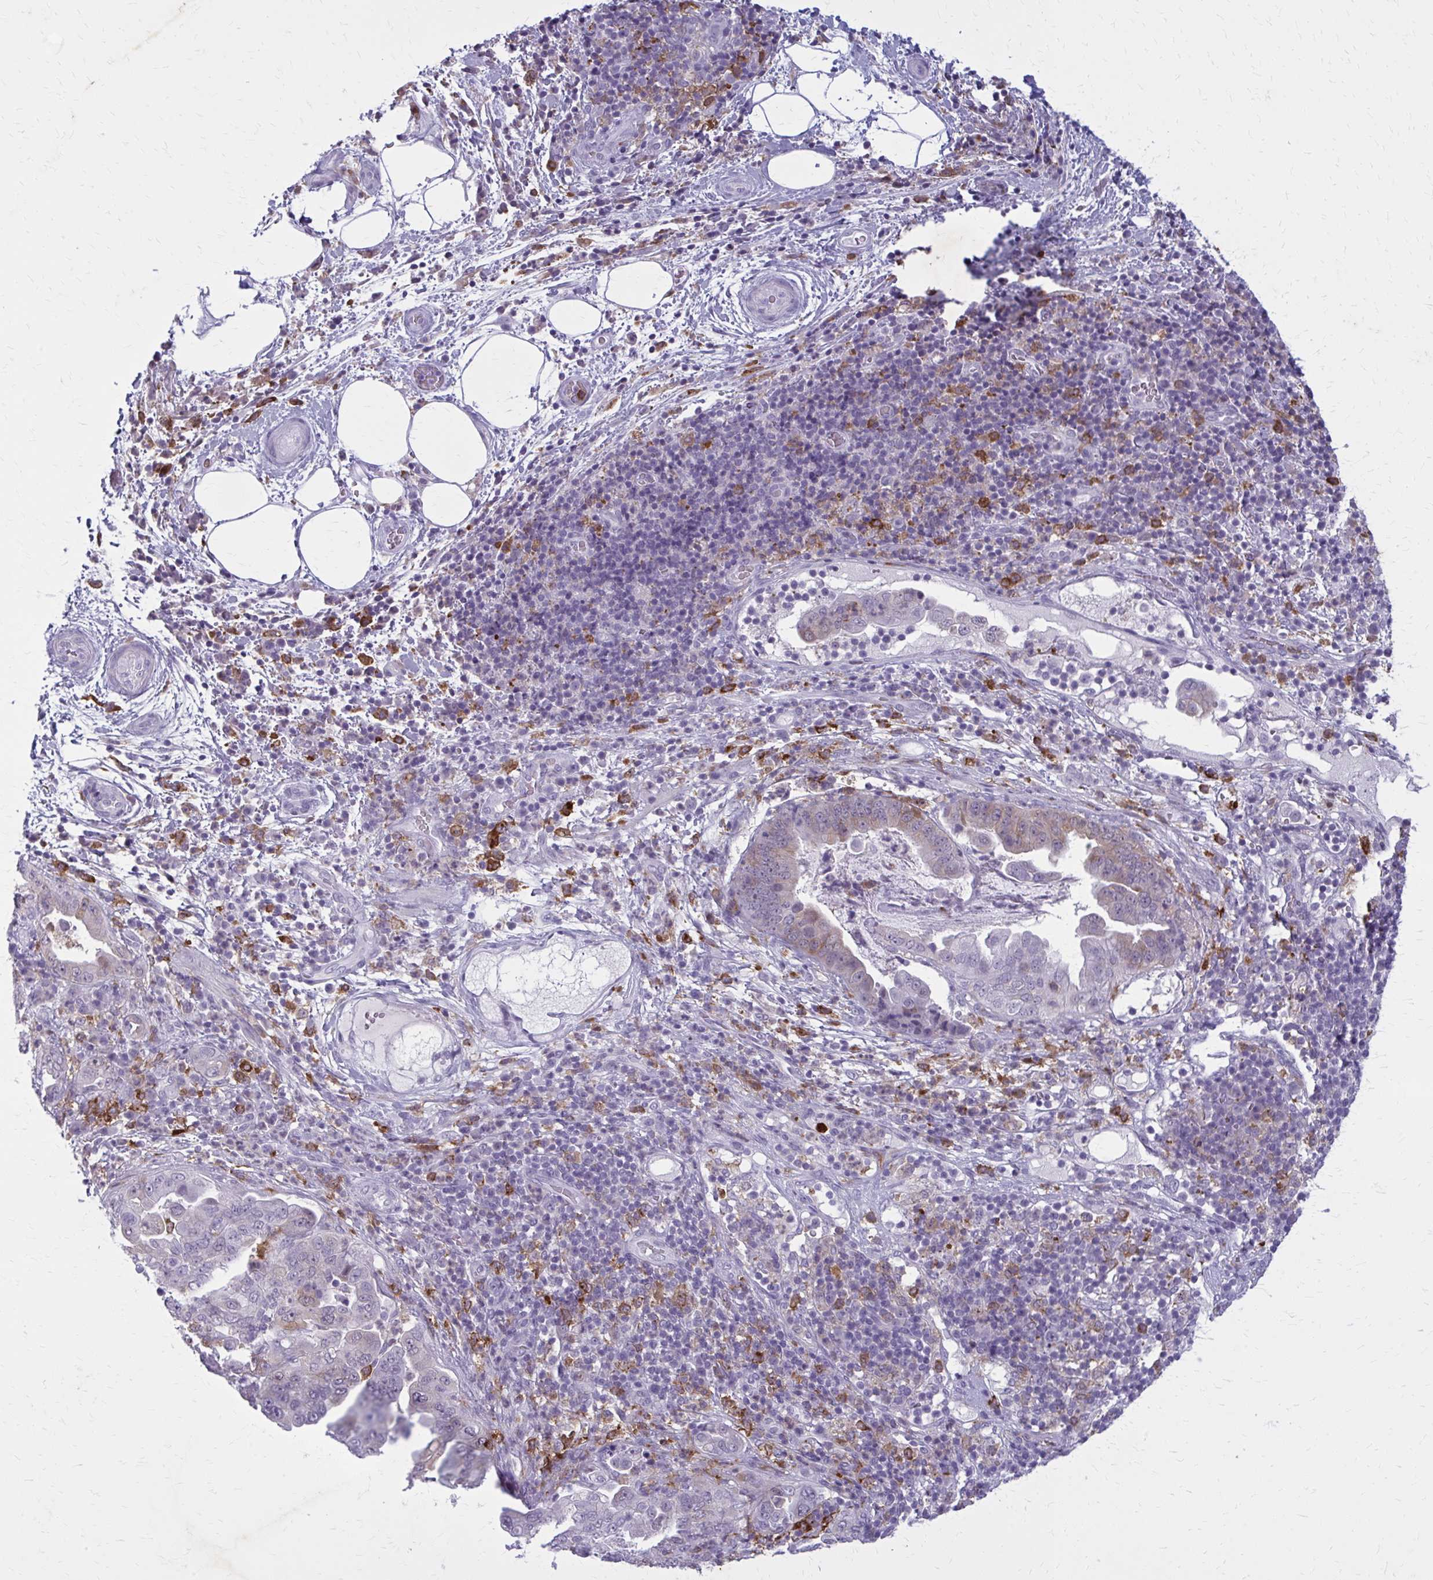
{"staining": {"intensity": "weak", "quantity": "25%-75%", "location": "cytoplasmic/membranous"}, "tissue": "pancreatic cancer", "cell_type": "Tumor cells", "image_type": "cancer", "snomed": [{"axis": "morphology", "description": "Normal tissue, NOS"}, {"axis": "morphology", "description": "Adenocarcinoma, NOS"}, {"axis": "topography", "description": "Lymph node"}, {"axis": "topography", "description": "Pancreas"}], "caption": "A low amount of weak cytoplasmic/membranous staining is present in about 25%-75% of tumor cells in adenocarcinoma (pancreatic) tissue.", "gene": "CARD9", "patient": {"sex": "female", "age": 67}}